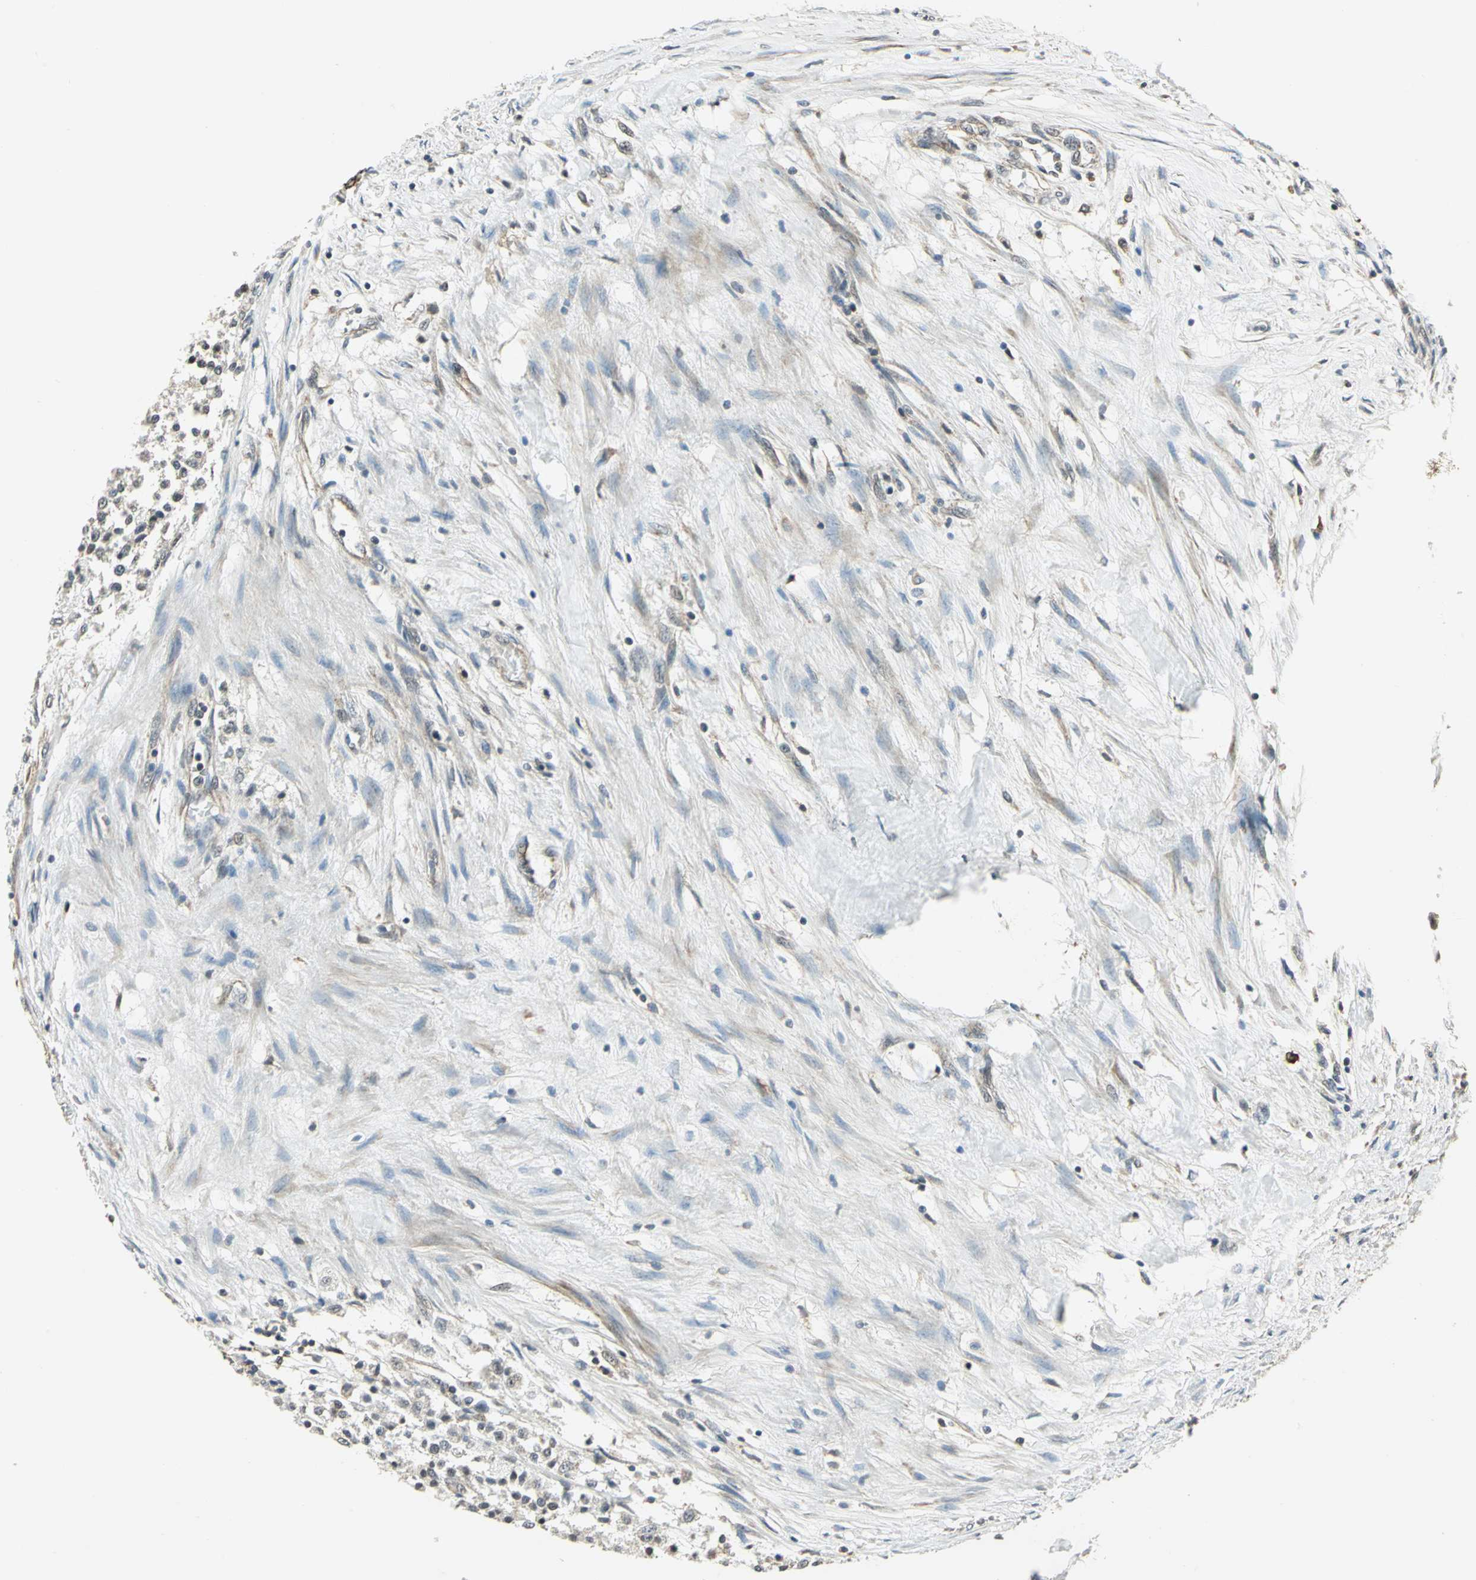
{"staining": {"intensity": "weak", "quantity": "25%-75%", "location": "cytoplasmic/membranous,nuclear"}, "tissue": "testis cancer", "cell_type": "Tumor cells", "image_type": "cancer", "snomed": [{"axis": "morphology", "description": "Seminoma, NOS"}, {"axis": "topography", "description": "Testis"}], "caption": "This is a photomicrograph of immunohistochemistry (IHC) staining of testis seminoma, which shows weak positivity in the cytoplasmic/membranous and nuclear of tumor cells.", "gene": "PLAGL2", "patient": {"sex": "male", "age": 59}}